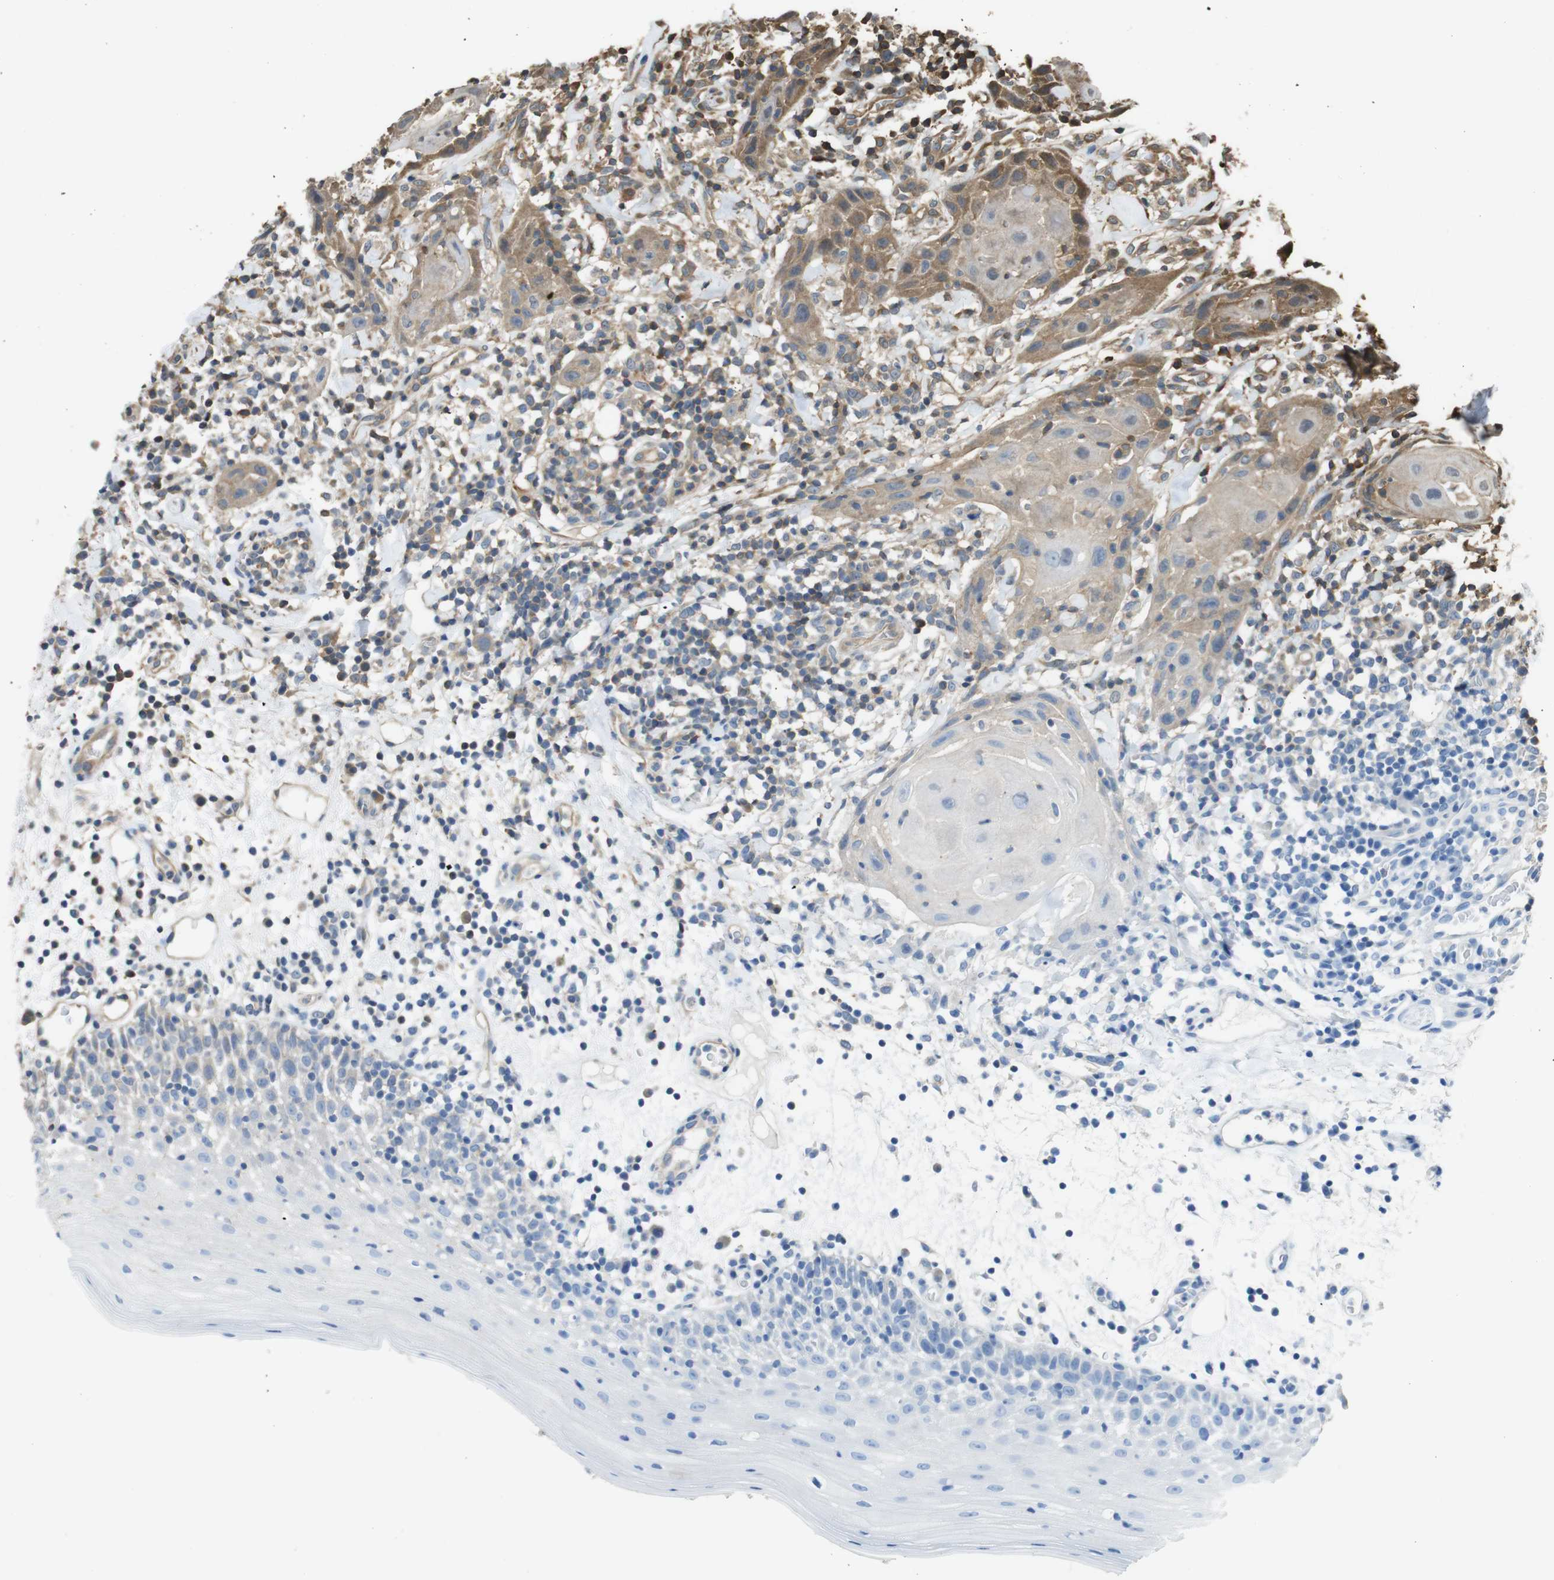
{"staining": {"intensity": "weak", "quantity": "25%-75%", "location": "cytoplasmic/membranous"}, "tissue": "oral mucosa", "cell_type": "Squamous epithelial cells", "image_type": "normal", "snomed": [{"axis": "morphology", "description": "Normal tissue, NOS"}, {"axis": "morphology", "description": "Squamous cell carcinoma, NOS"}, {"axis": "topography", "description": "Skeletal muscle"}, {"axis": "topography", "description": "Oral tissue"}], "caption": "Immunohistochemistry (IHC) micrograph of unremarkable human oral mucosa stained for a protein (brown), which demonstrates low levels of weak cytoplasmic/membranous expression in approximately 25%-75% of squamous epithelial cells.", "gene": "ARHGDIA", "patient": {"sex": "male", "age": 71}}